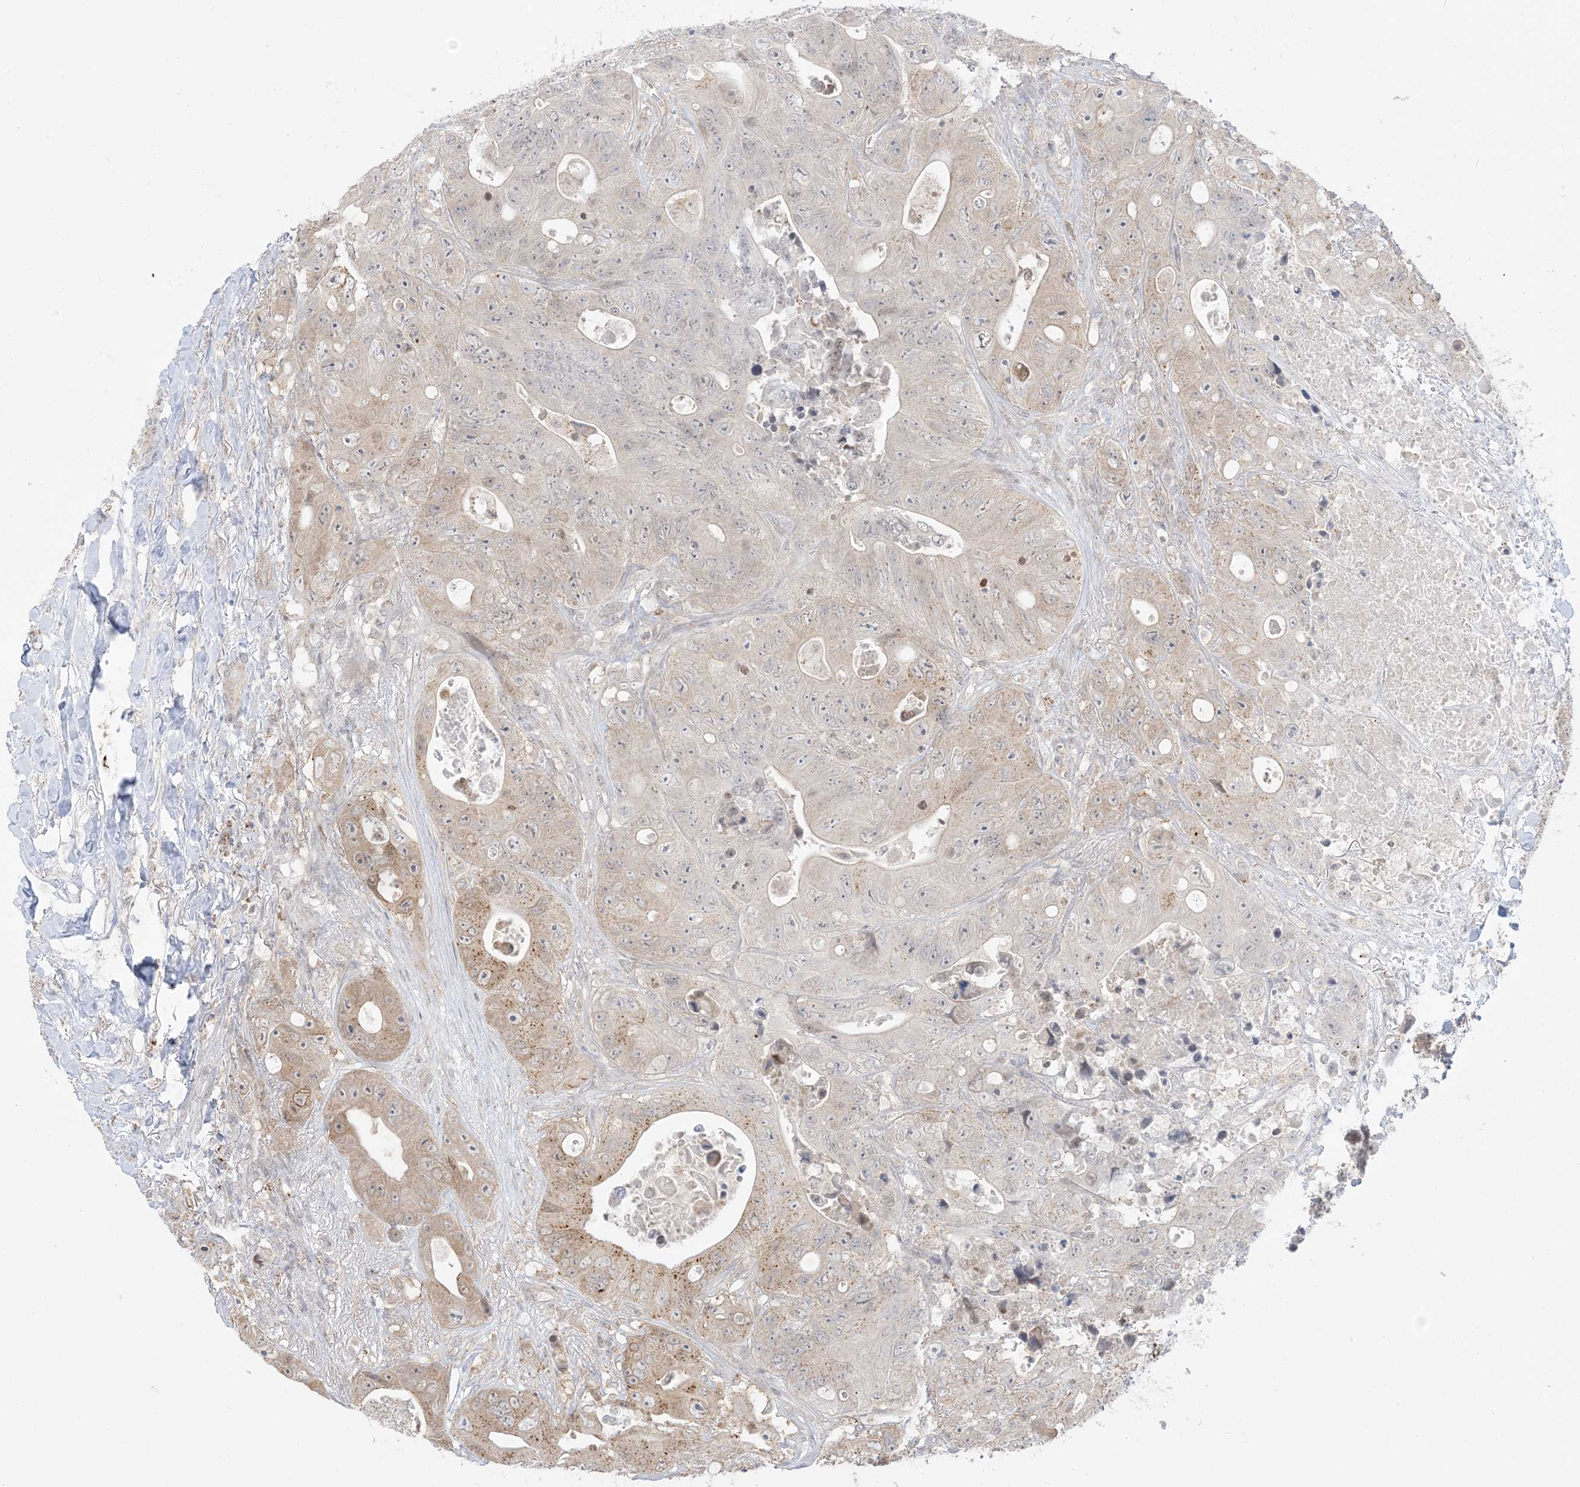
{"staining": {"intensity": "weak", "quantity": "25%-75%", "location": "cytoplasmic/membranous"}, "tissue": "colorectal cancer", "cell_type": "Tumor cells", "image_type": "cancer", "snomed": [{"axis": "morphology", "description": "Adenocarcinoma, NOS"}, {"axis": "topography", "description": "Colon"}], "caption": "Adenocarcinoma (colorectal) tissue reveals weak cytoplasmic/membranous staining in about 25%-75% of tumor cells, visualized by immunohistochemistry.", "gene": "KANSL3", "patient": {"sex": "female", "age": 46}}